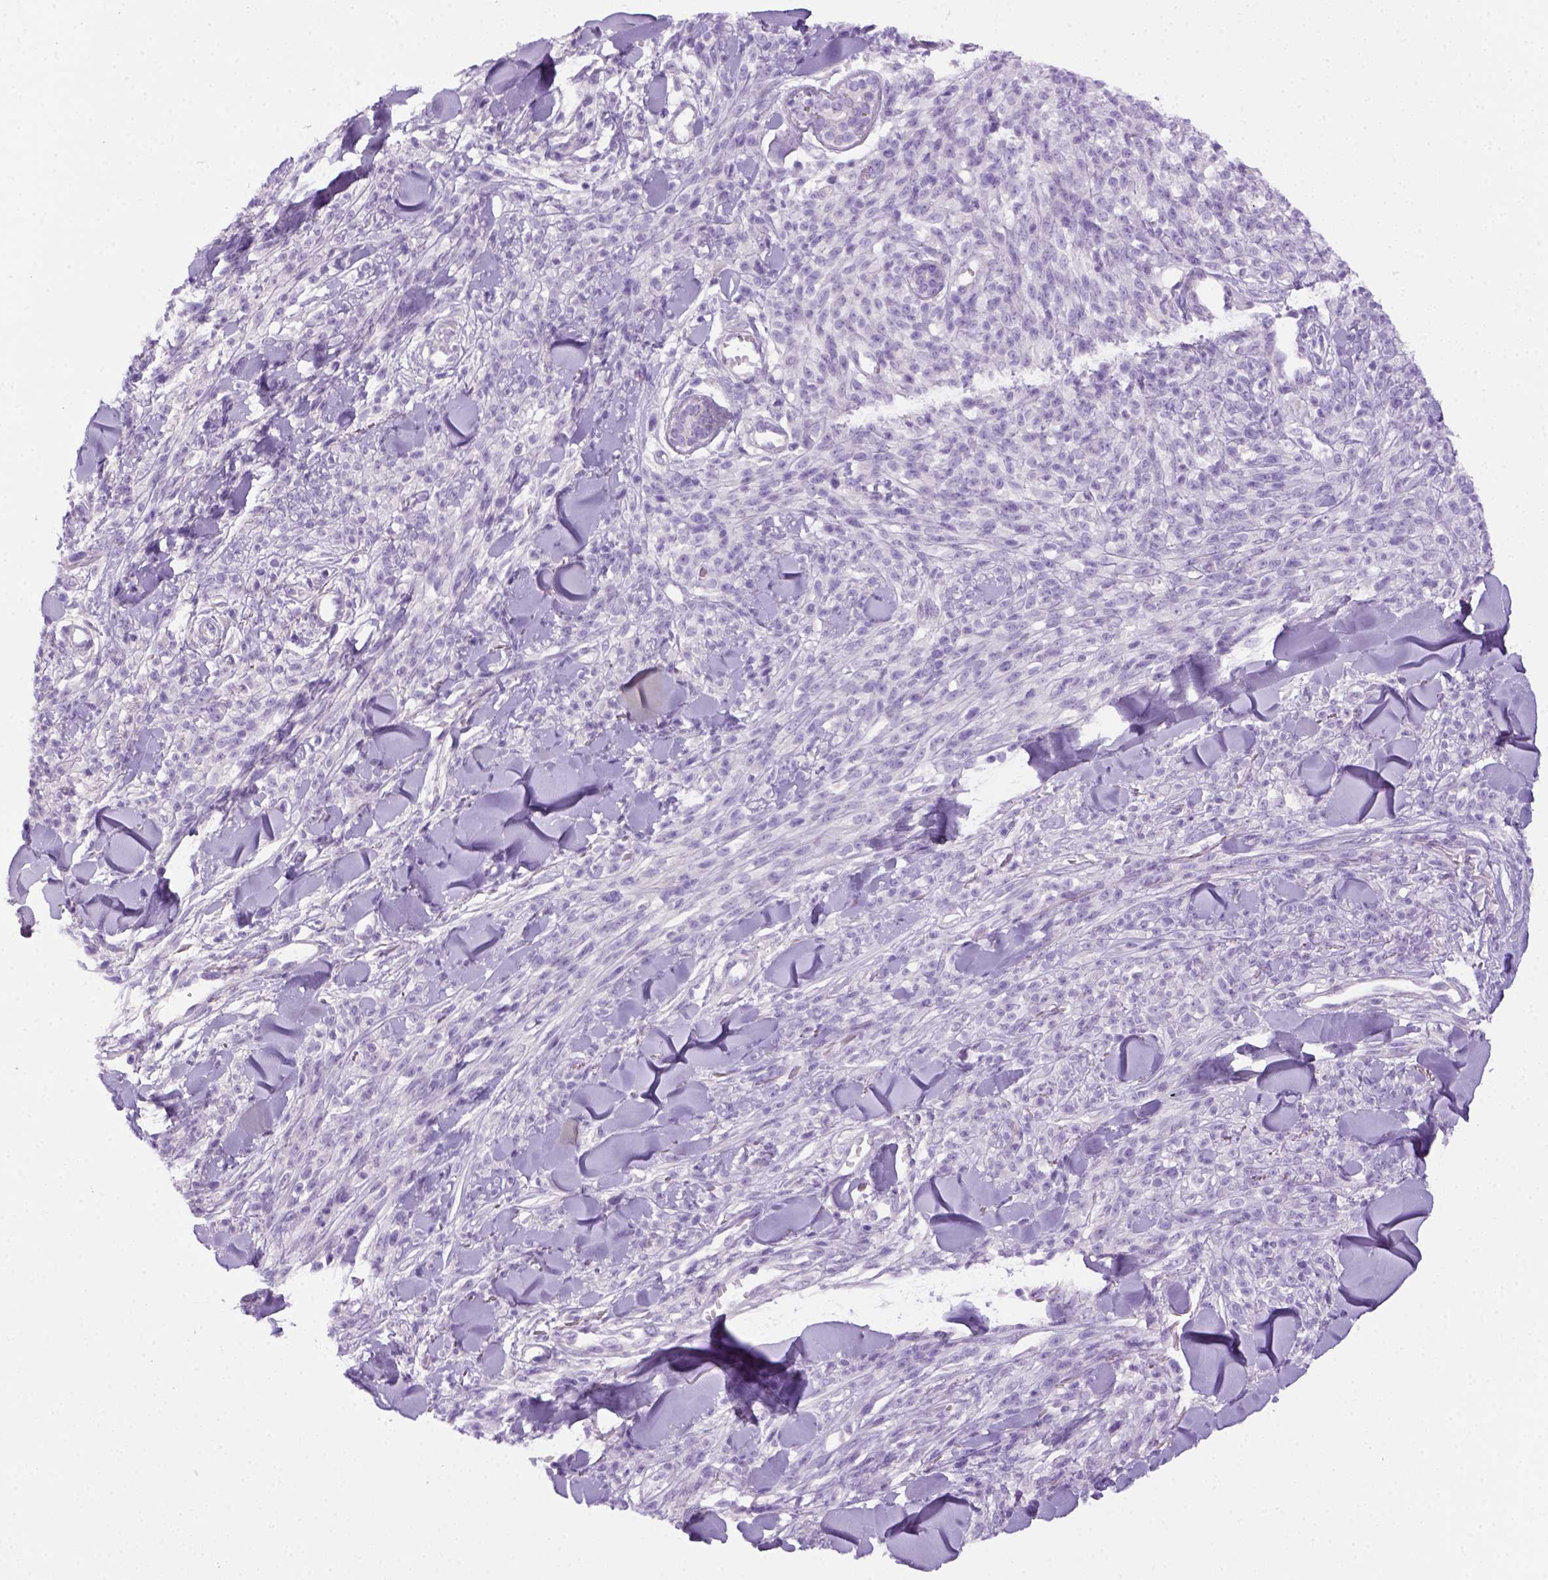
{"staining": {"intensity": "negative", "quantity": "none", "location": "none"}, "tissue": "melanoma", "cell_type": "Tumor cells", "image_type": "cancer", "snomed": [{"axis": "morphology", "description": "Malignant melanoma, NOS"}, {"axis": "topography", "description": "Skin"}, {"axis": "topography", "description": "Skin of trunk"}], "caption": "This is a micrograph of IHC staining of malignant melanoma, which shows no expression in tumor cells. Nuclei are stained in blue.", "gene": "DNAH11", "patient": {"sex": "male", "age": 74}}